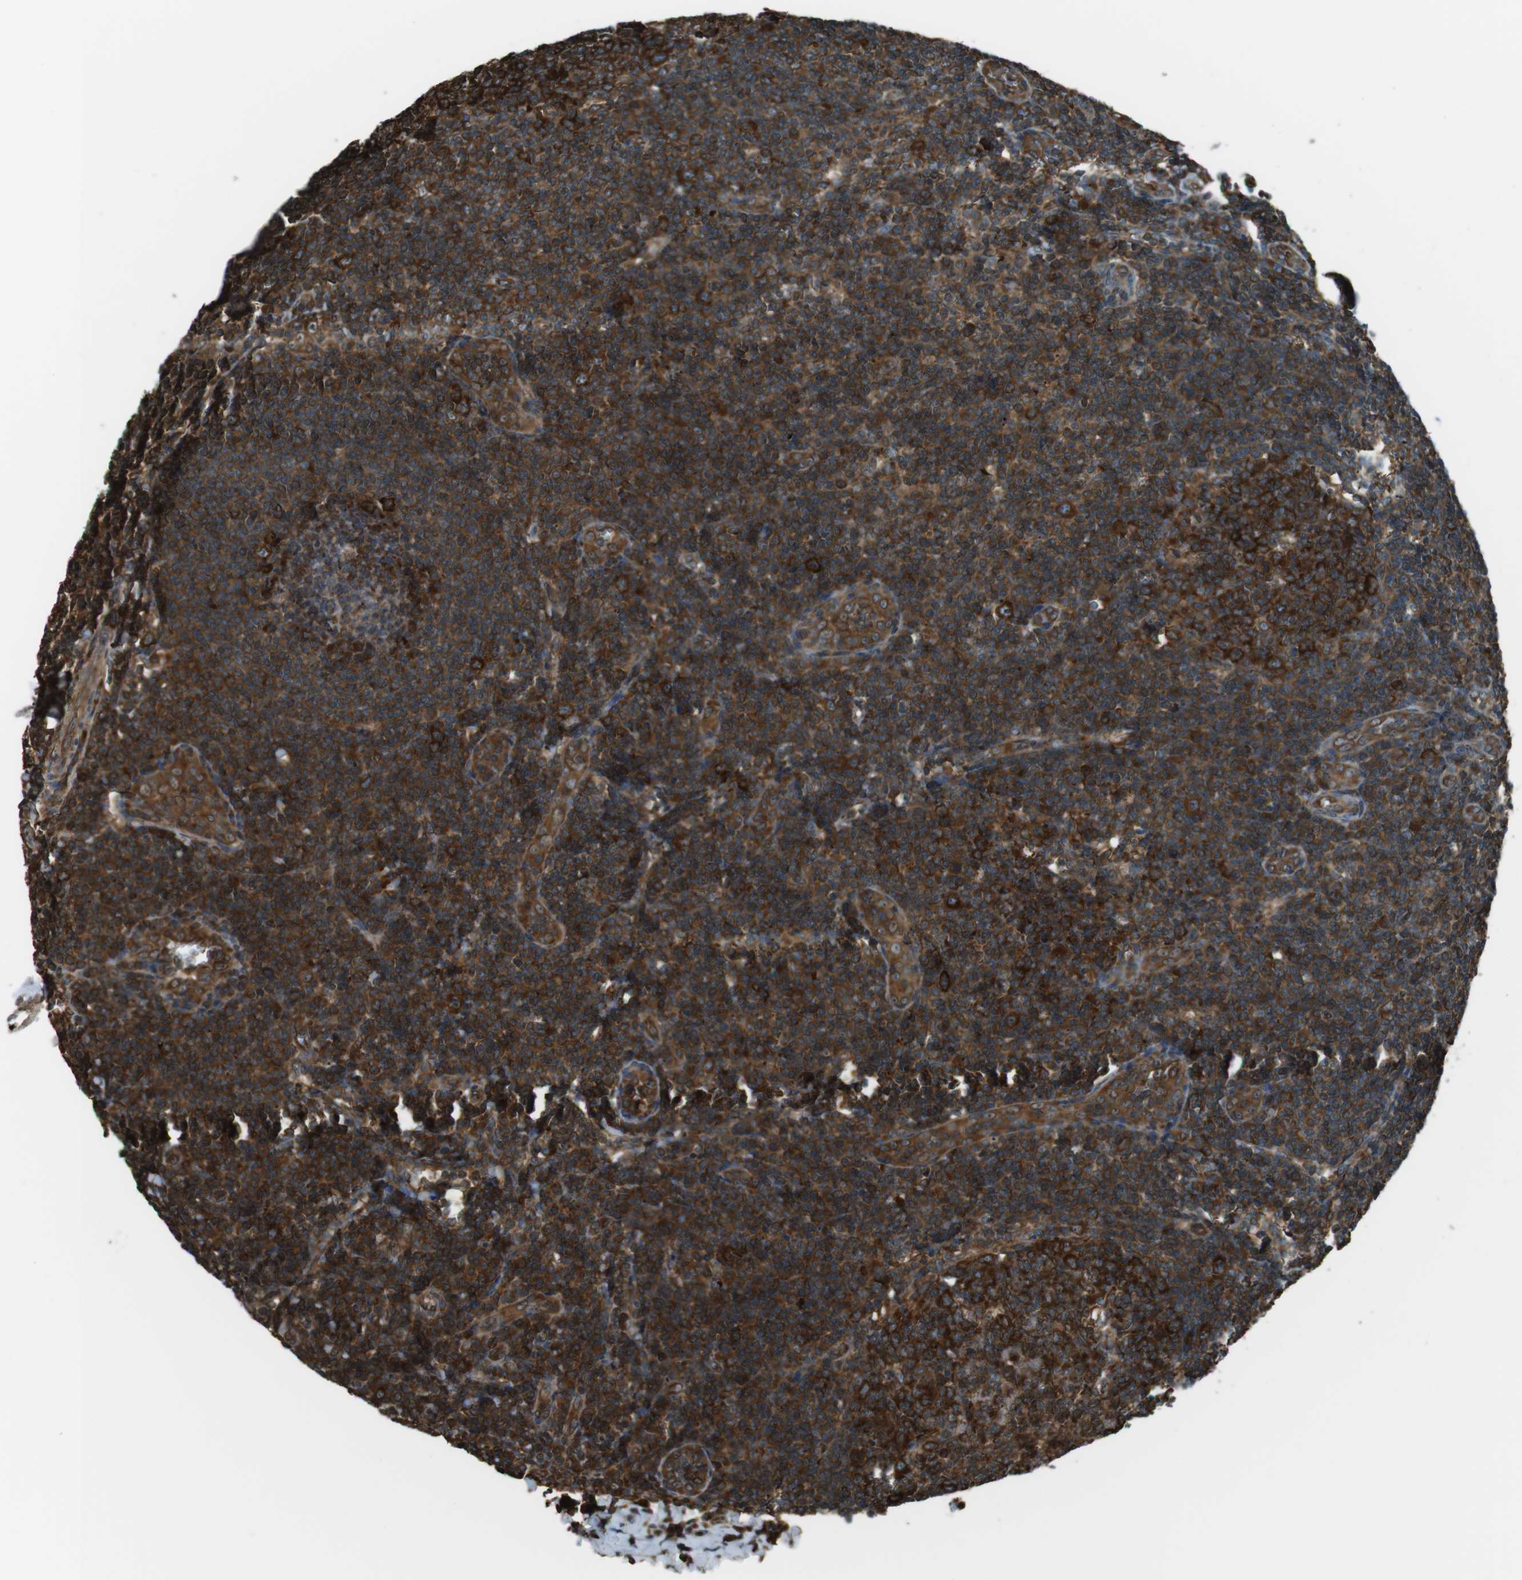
{"staining": {"intensity": "strong", "quantity": ">75%", "location": "cytoplasmic/membranous"}, "tissue": "tonsil", "cell_type": "Germinal center cells", "image_type": "normal", "snomed": [{"axis": "morphology", "description": "Normal tissue, NOS"}, {"axis": "topography", "description": "Tonsil"}], "caption": "A micrograph of human tonsil stained for a protein shows strong cytoplasmic/membranous brown staining in germinal center cells.", "gene": "PA2G4", "patient": {"sex": "male", "age": 31}}